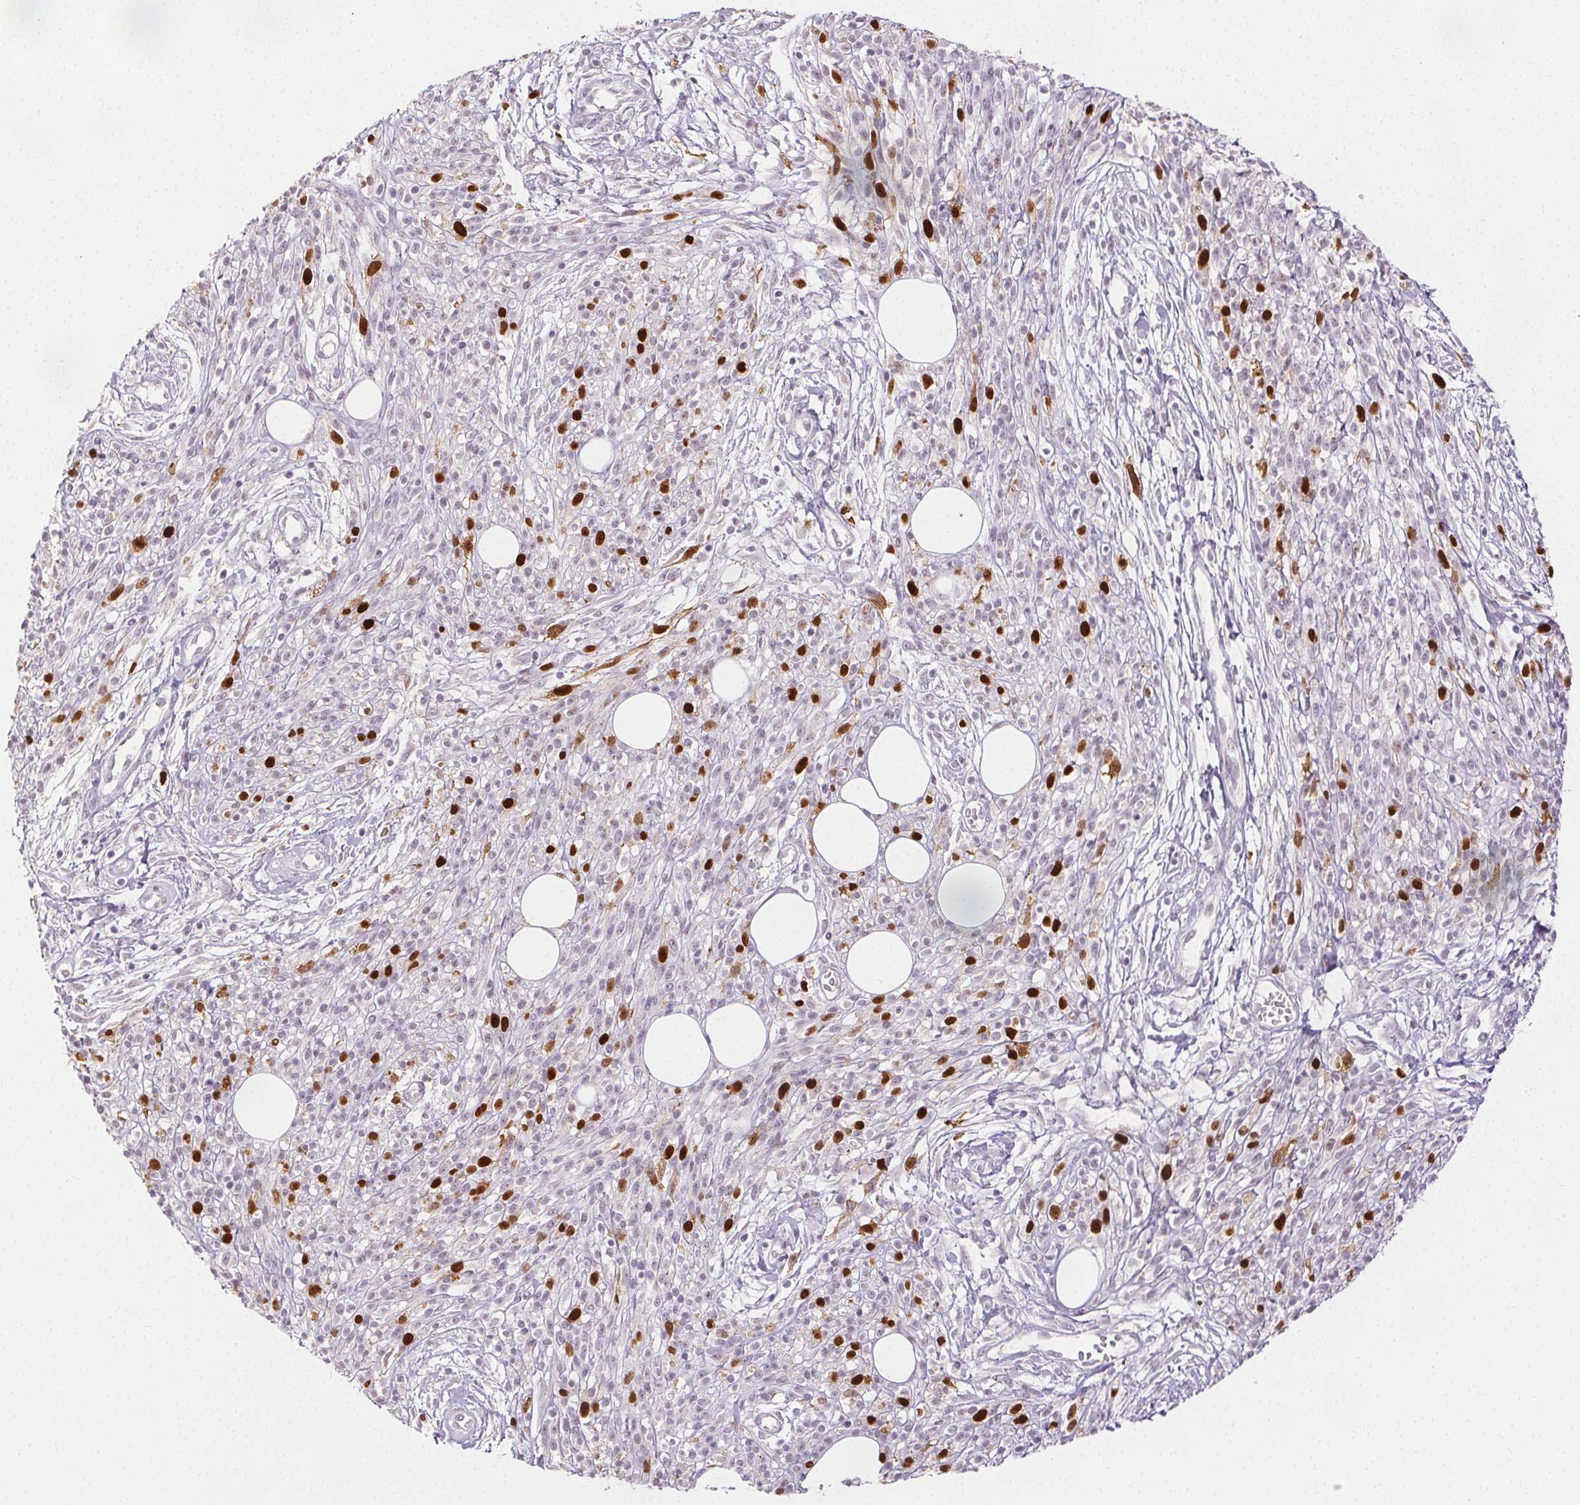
{"staining": {"intensity": "strong", "quantity": "25%-75%", "location": "nuclear"}, "tissue": "melanoma", "cell_type": "Tumor cells", "image_type": "cancer", "snomed": [{"axis": "morphology", "description": "Malignant melanoma, NOS"}, {"axis": "topography", "description": "Skin"}, {"axis": "topography", "description": "Skin of trunk"}], "caption": "Tumor cells reveal strong nuclear positivity in approximately 25%-75% of cells in malignant melanoma.", "gene": "ANLN", "patient": {"sex": "male", "age": 74}}